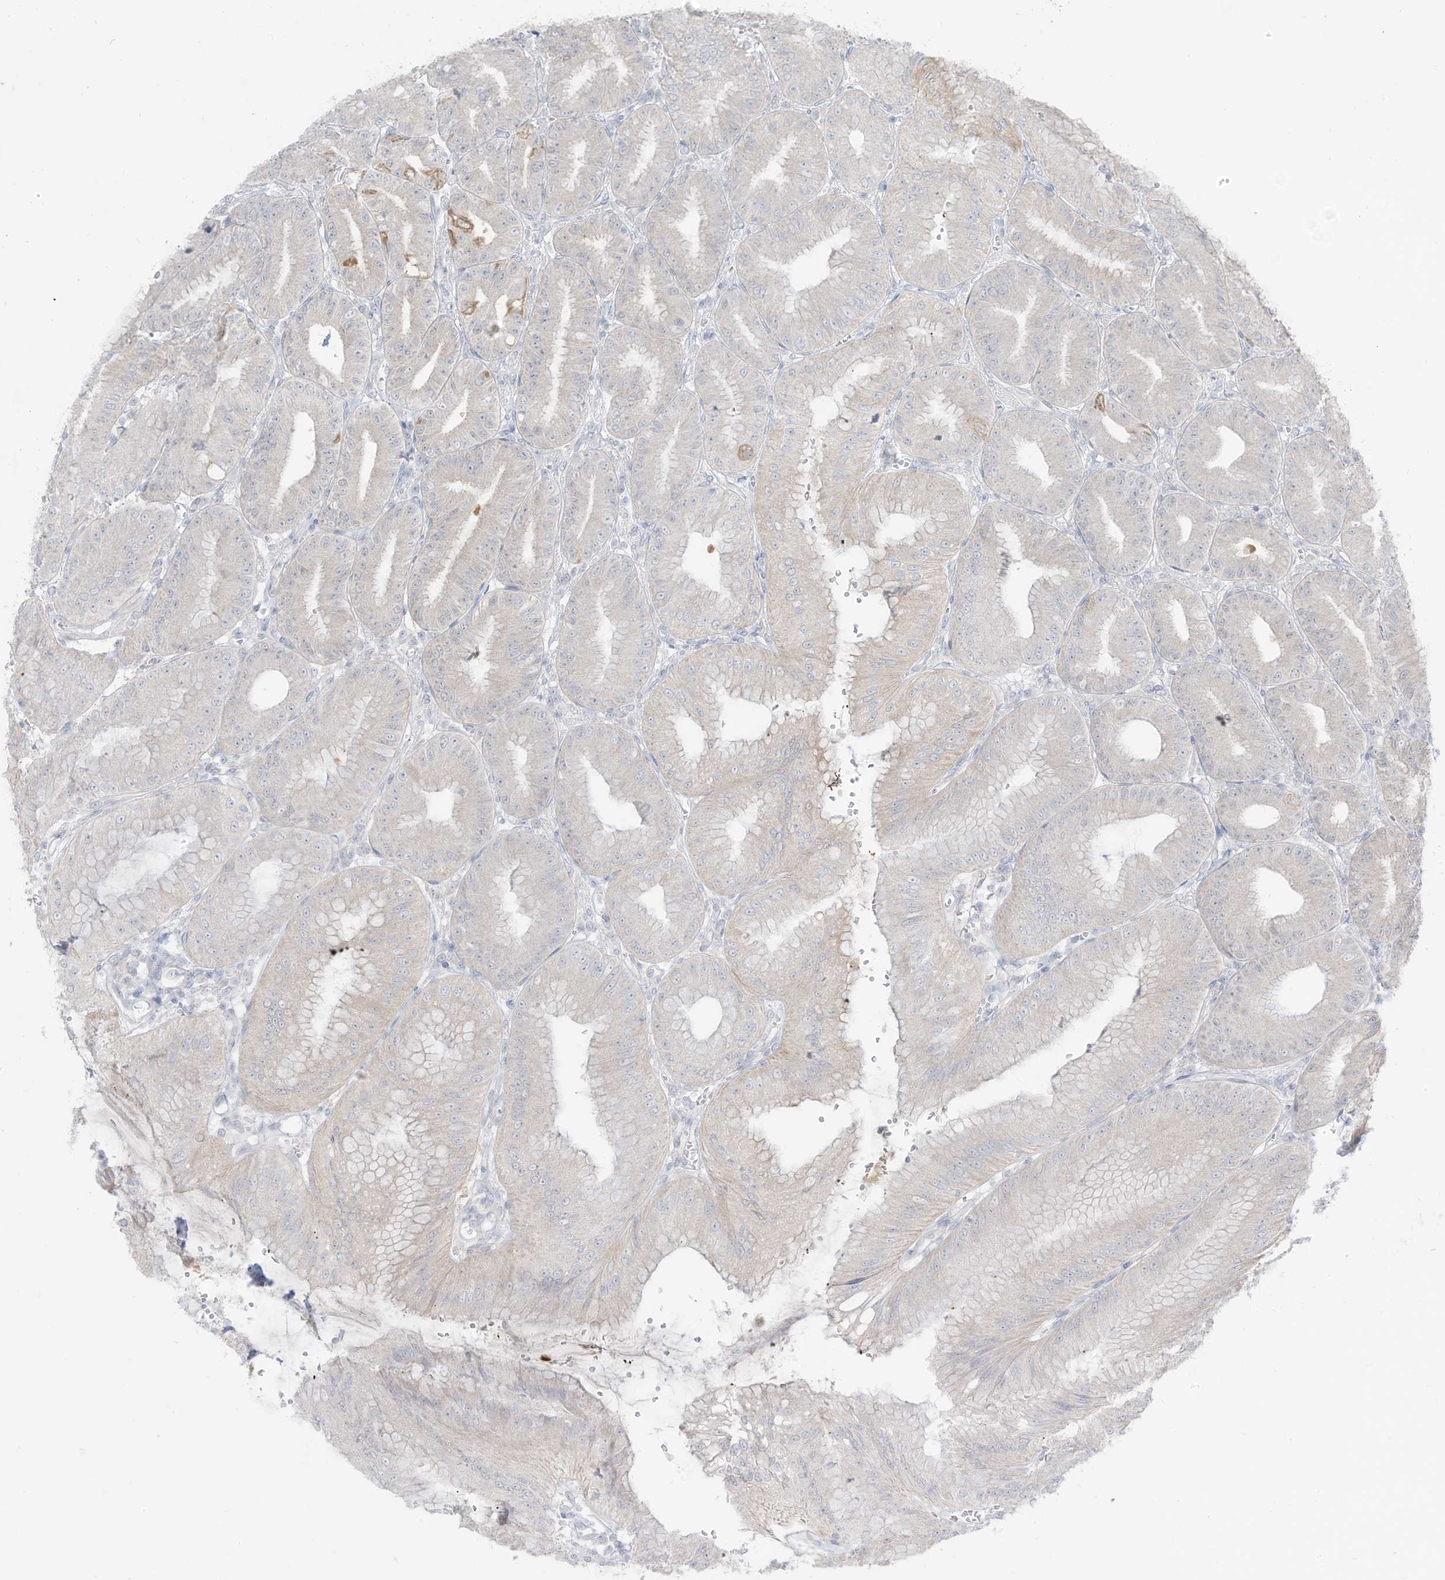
{"staining": {"intensity": "moderate", "quantity": "<25%", "location": "cytoplasmic/membranous"}, "tissue": "stomach", "cell_type": "Glandular cells", "image_type": "normal", "snomed": [{"axis": "morphology", "description": "Normal tissue, NOS"}, {"axis": "topography", "description": "Stomach, lower"}], "caption": "This micrograph exhibits IHC staining of benign stomach, with low moderate cytoplasmic/membranous expression in approximately <25% of glandular cells.", "gene": "OGT", "patient": {"sex": "male", "age": 71}}